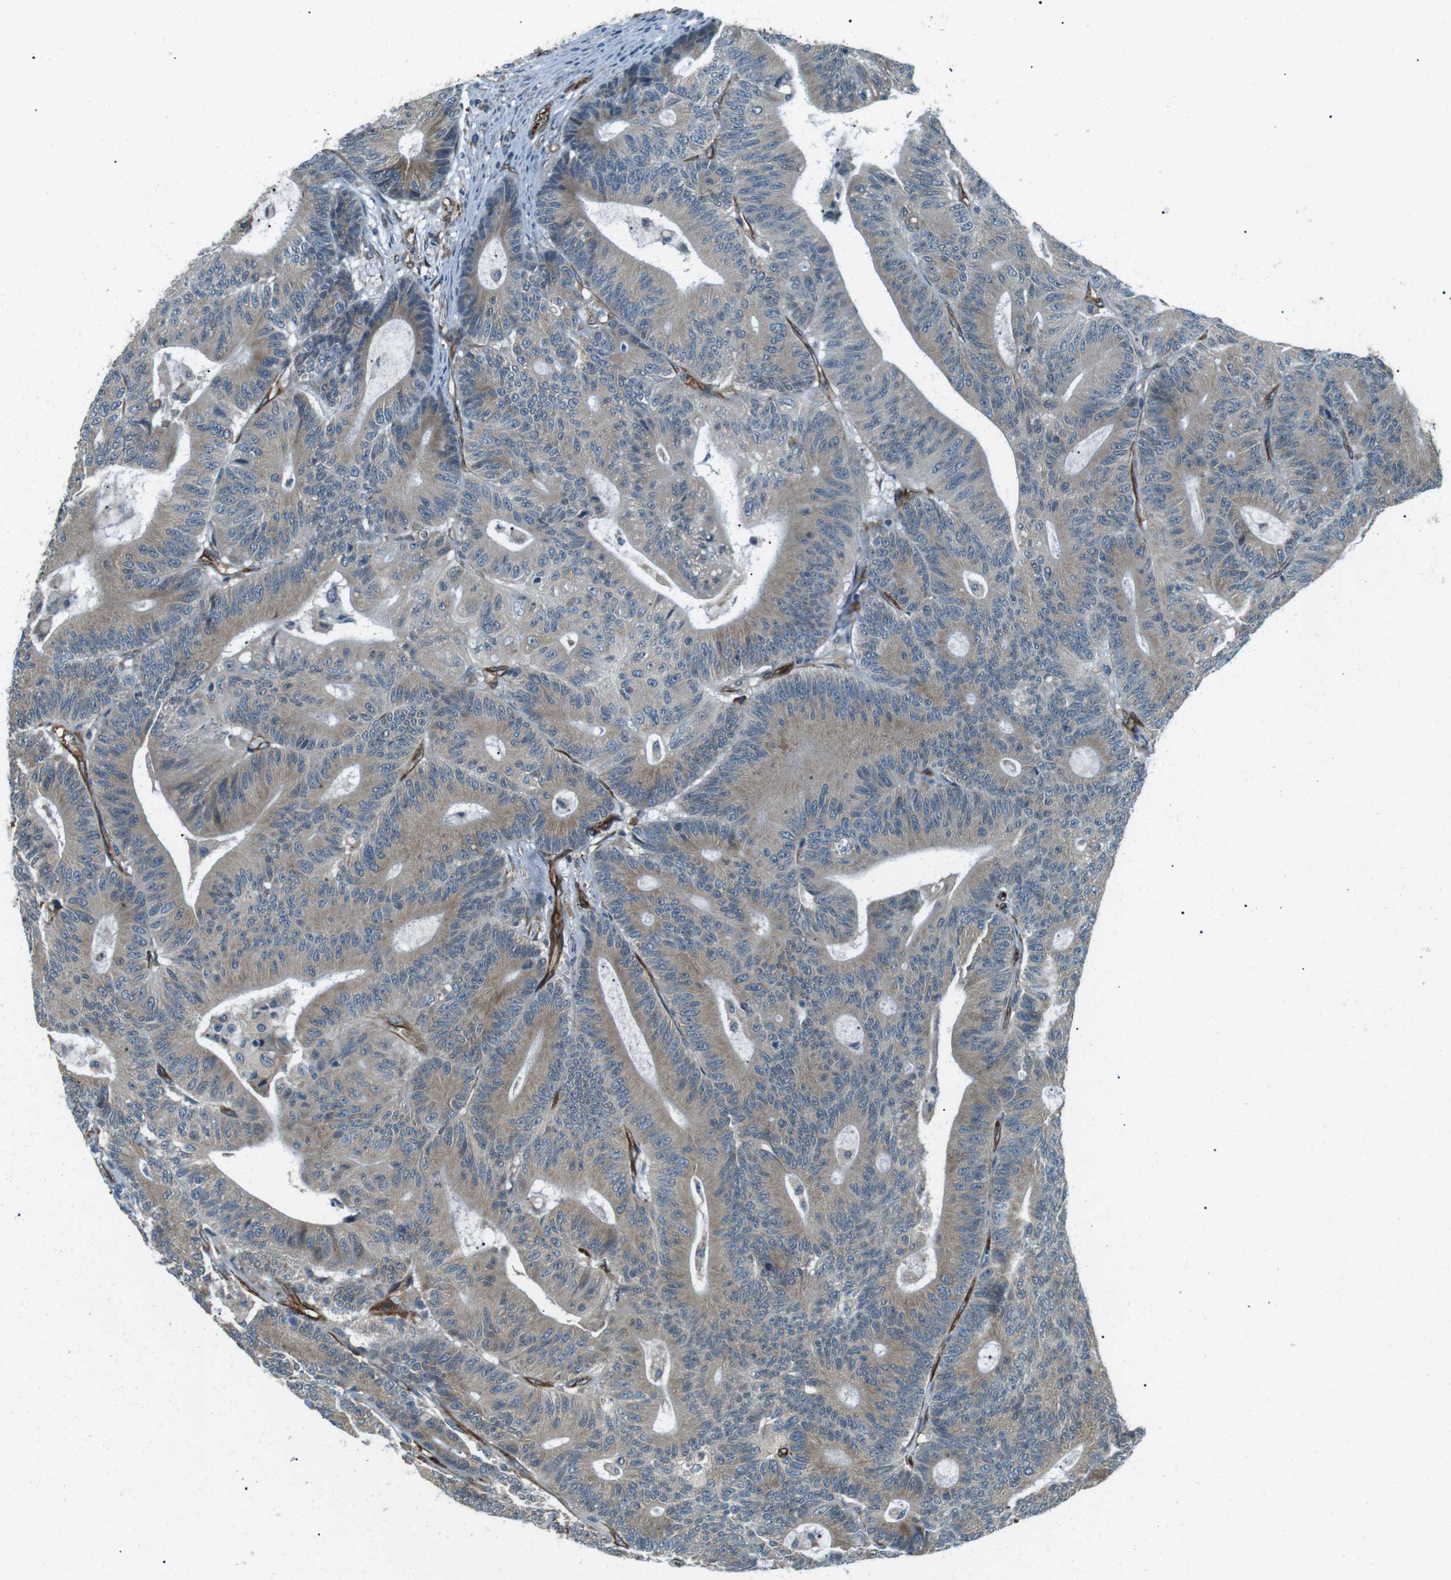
{"staining": {"intensity": "weak", "quantity": "25%-75%", "location": "cytoplasmic/membranous"}, "tissue": "colorectal cancer", "cell_type": "Tumor cells", "image_type": "cancer", "snomed": [{"axis": "morphology", "description": "Adenocarcinoma, NOS"}, {"axis": "topography", "description": "Colon"}], "caption": "Immunohistochemistry staining of adenocarcinoma (colorectal), which reveals low levels of weak cytoplasmic/membranous staining in approximately 25%-75% of tumor cells indicating weak cytoplasmic/membranous protein staining. The staining was performed using DAB (brown) for protein detection and nuclei were counterstained in hematoxylin (blue).", "gene": "ODR4", "patient": {"sex": "female", "age": 84}}